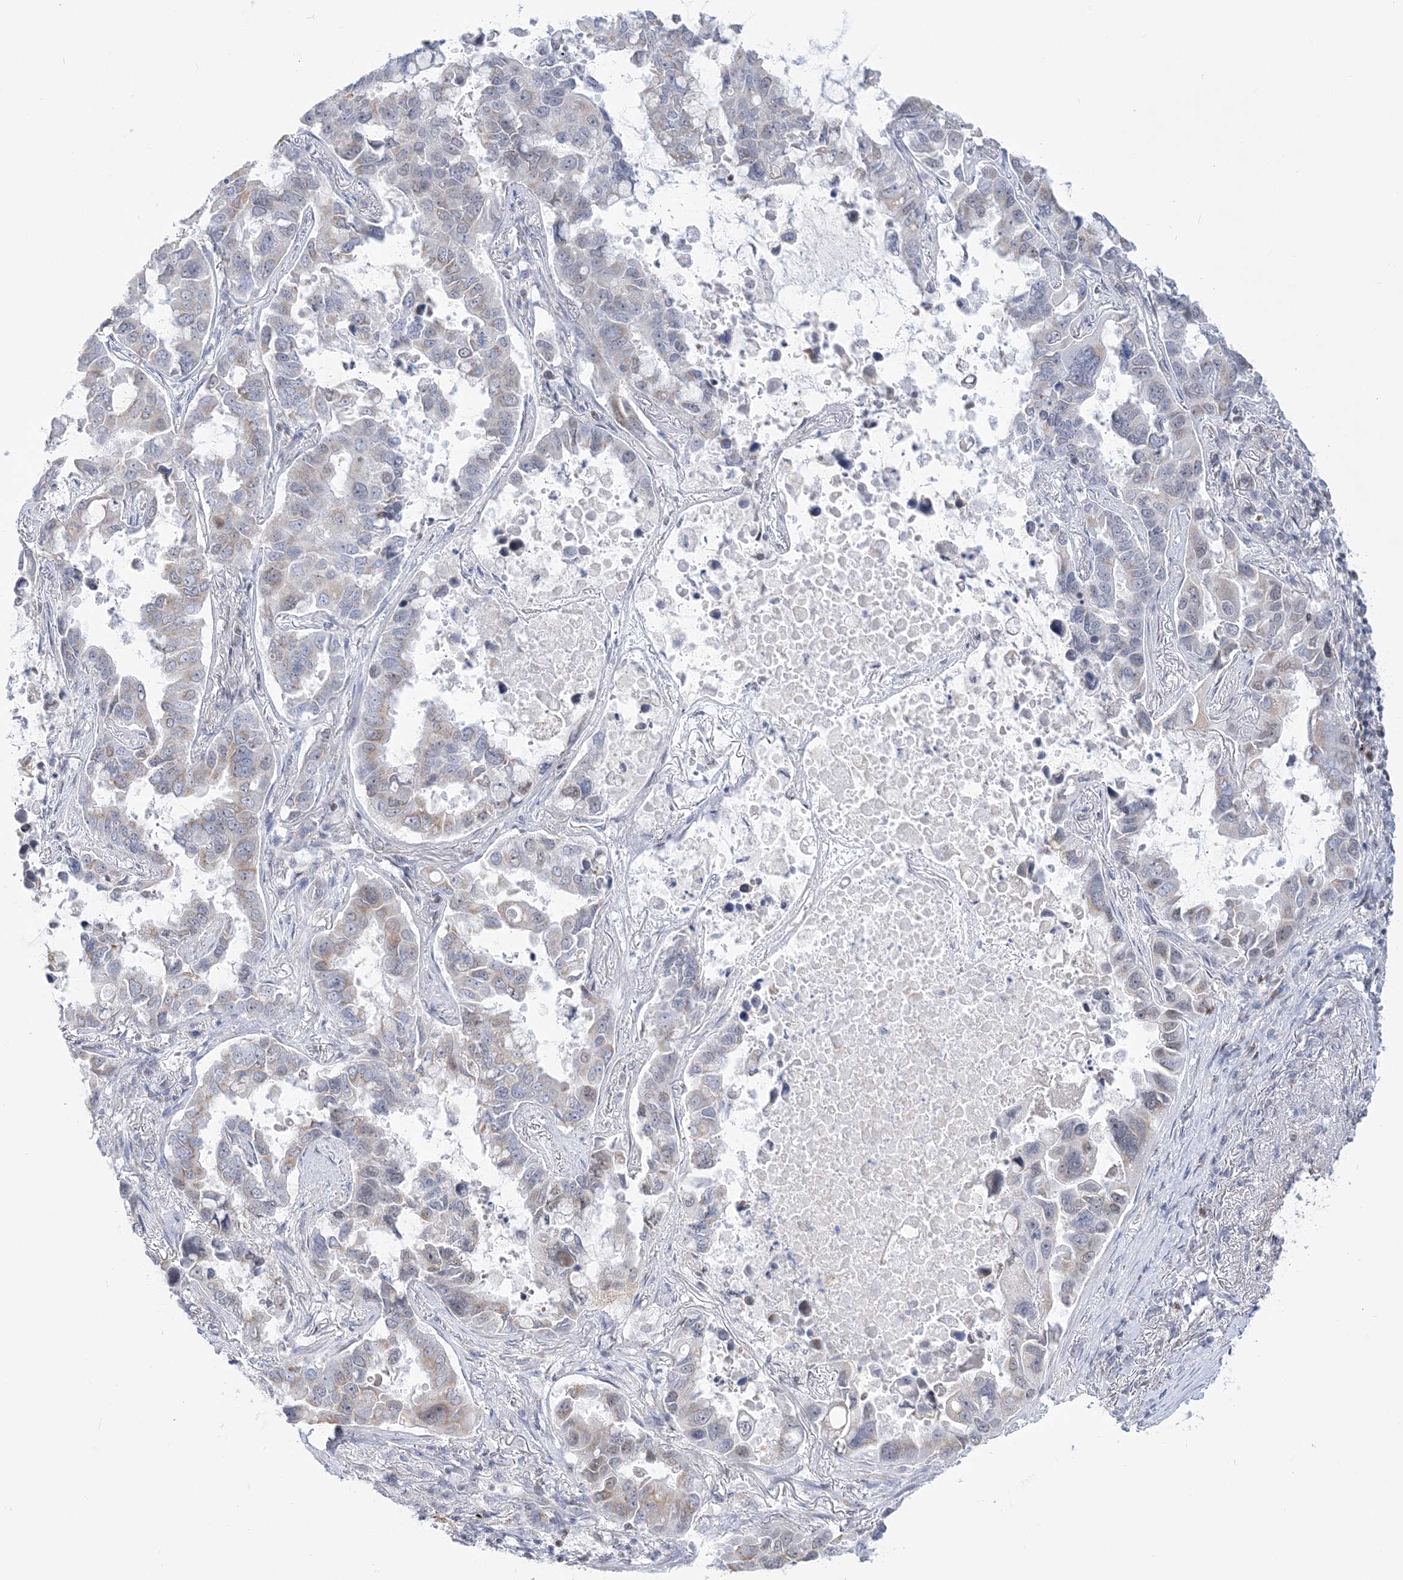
{"staining": {"intensity": "weak", "quantity": "25%-75%", "location": "cytoplasmic/membranous"}, "tissue": "lung cancer", "cell_type": "Tumor cells", "image_type": "cancer", "snomed": [{"axis": "morphology", "description": "Adenocarcinoma, NOS"}, {"axis": "topography", "description": "Lung"}], "caption": "Human lung cancer stained for a protein (brown) shows weak cytoplasmic/membranous positive positivity in about 25%-75% of tumor cells.", "gene": "DDX21", "patient": {"sex": "male", "age": 64}}